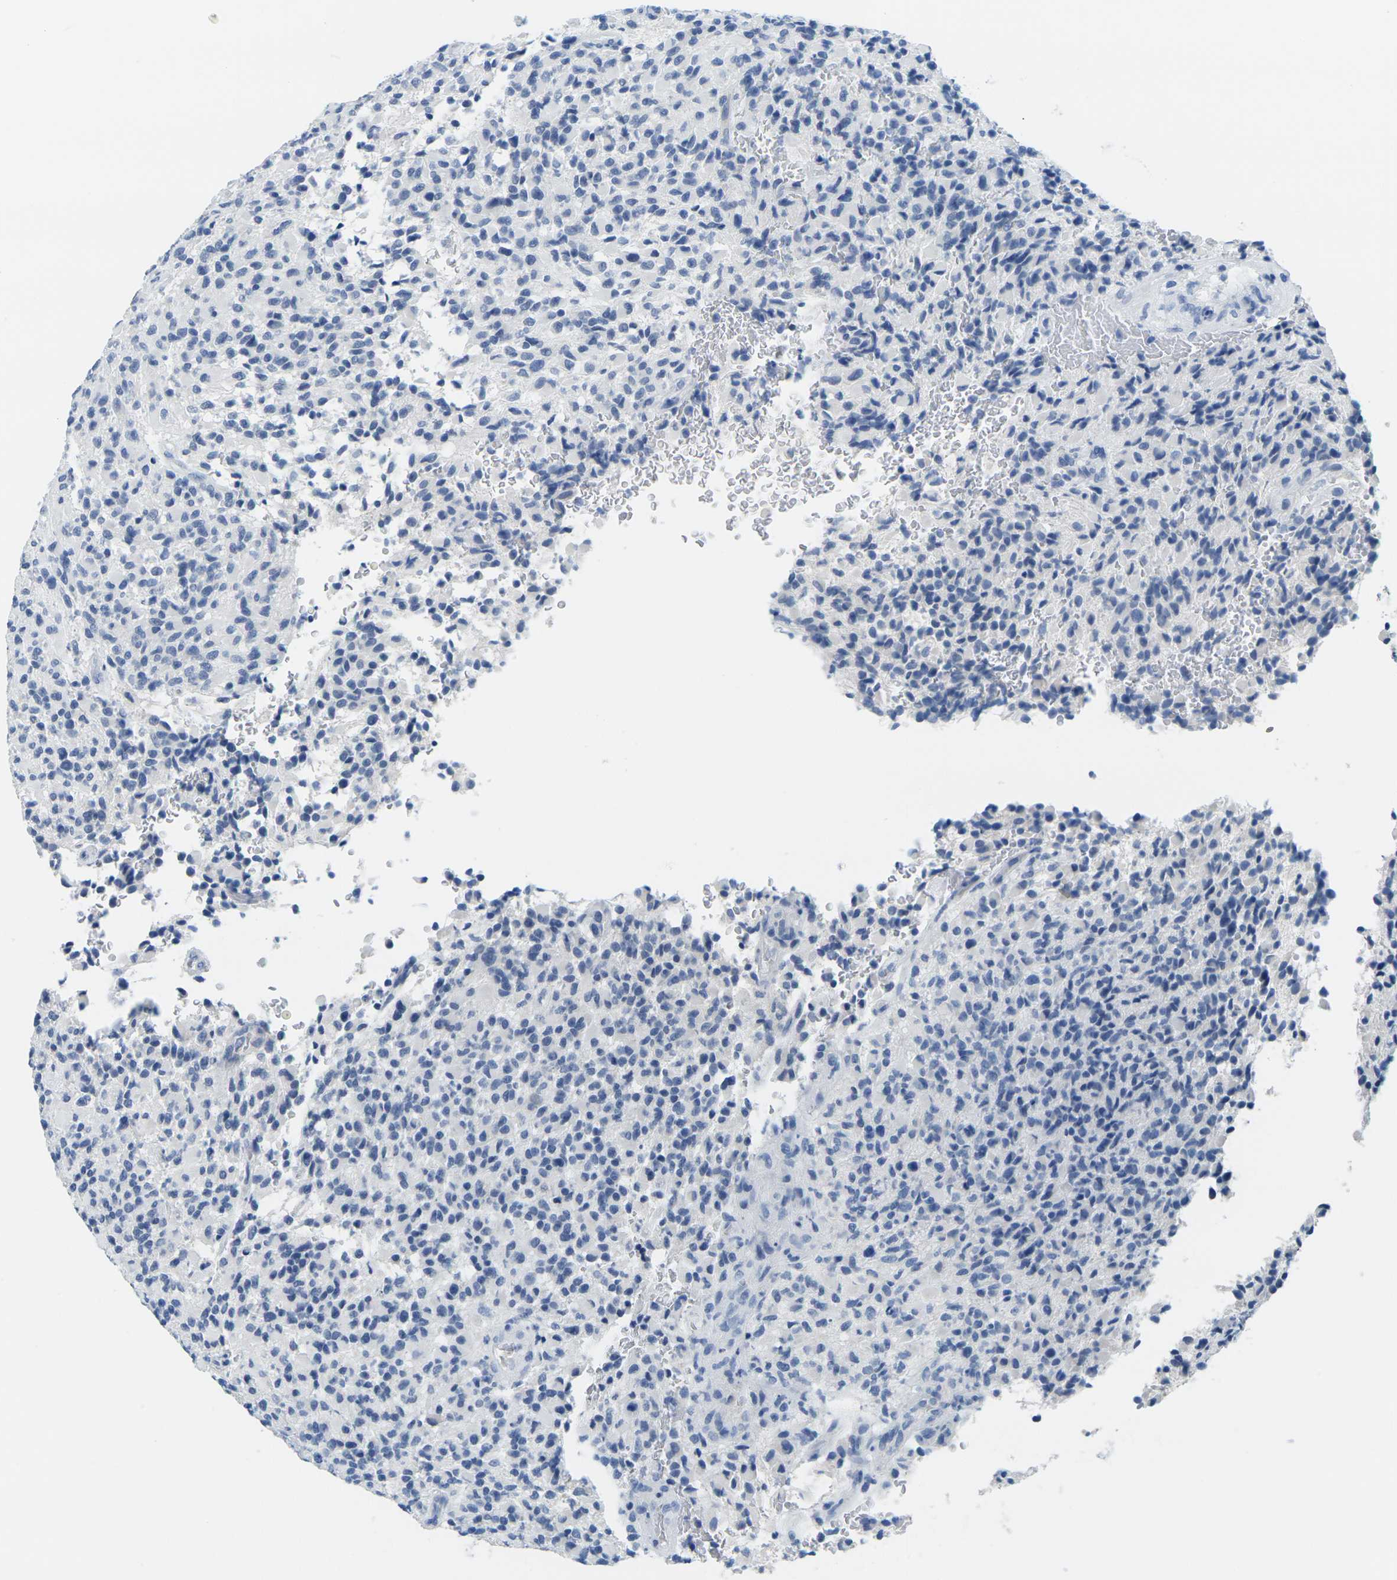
{"staining": {"intensity": "negative", "quantity": "none", "location": "none"}, "tissue": "glioma", "cell_type": "Tumor cells", "image_type": "cancer", "snomed": [{"axis": "morphology", "description": "Glioma, malignant, High grade"}, {"axis": "topography", "description": "Brain"}], "caption": "IHC photomicrograph of neoplastic tissue: malignant glioma (high-grade) stained with DAB (3,3'-diaminobenzidine) exhibits no significant protein expression in tumor cells.", "gene": "FAM3D", "patient": {"sex": "male", "age": 71}}